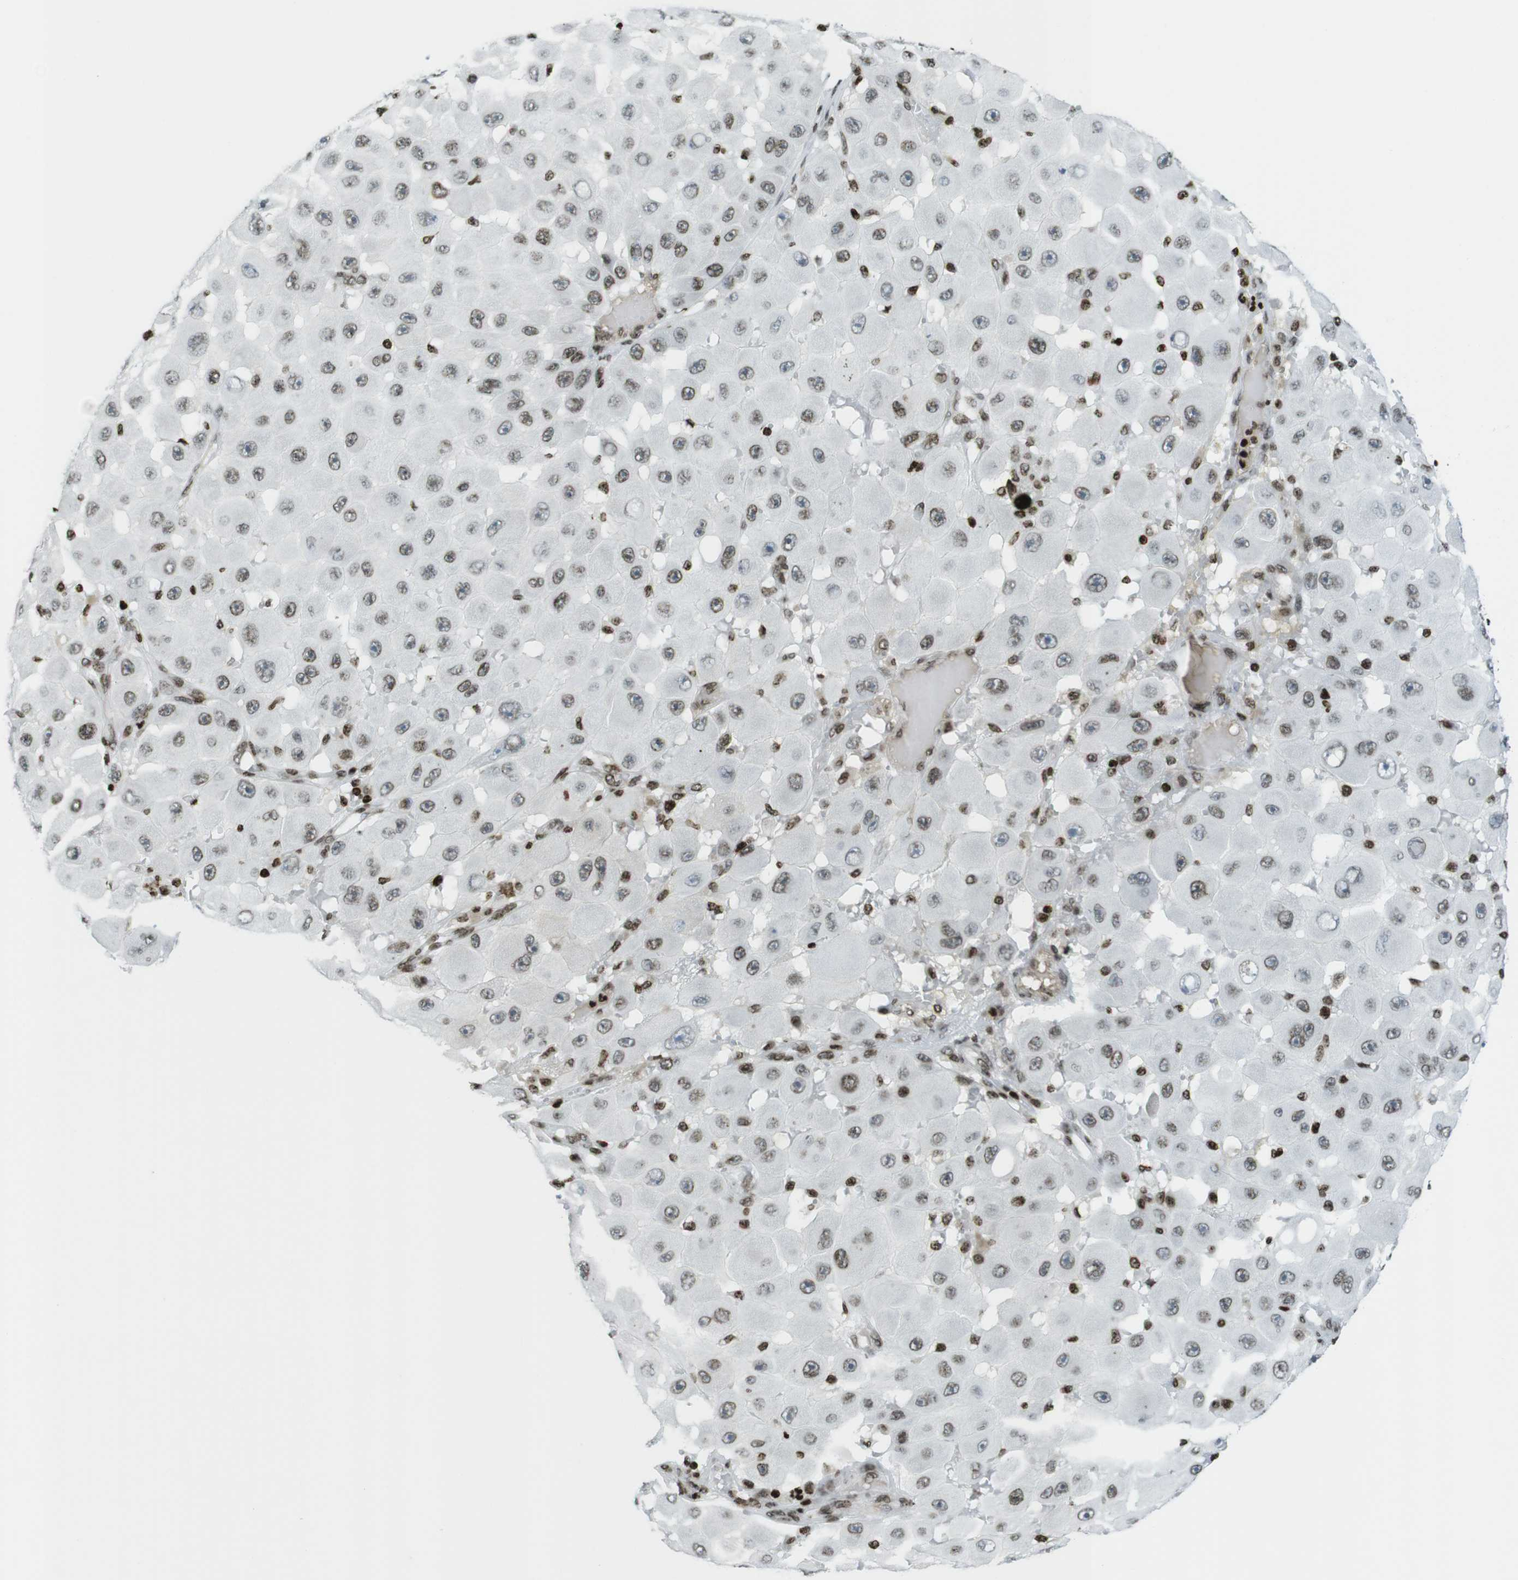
{"staining": {"intensity": "moderate", "quantity": ">75%", "location": "nuclear"}, "tissue": "melanoma", "cell_type": "Tumor cells", "image_type": "cancer", "snomed": [{"axis": "morphology", "description": "Malignant melanoma, NOS"}, {"axis": "topography", "description": "Skin"}], "caption": "Immunohistochemistry of melanoma demonstrates medium levels of moderate nuclear staining in about >75% of tumor cells.", "gene": "H2AC8", "patient": {"sex": "female", "age": 81}}